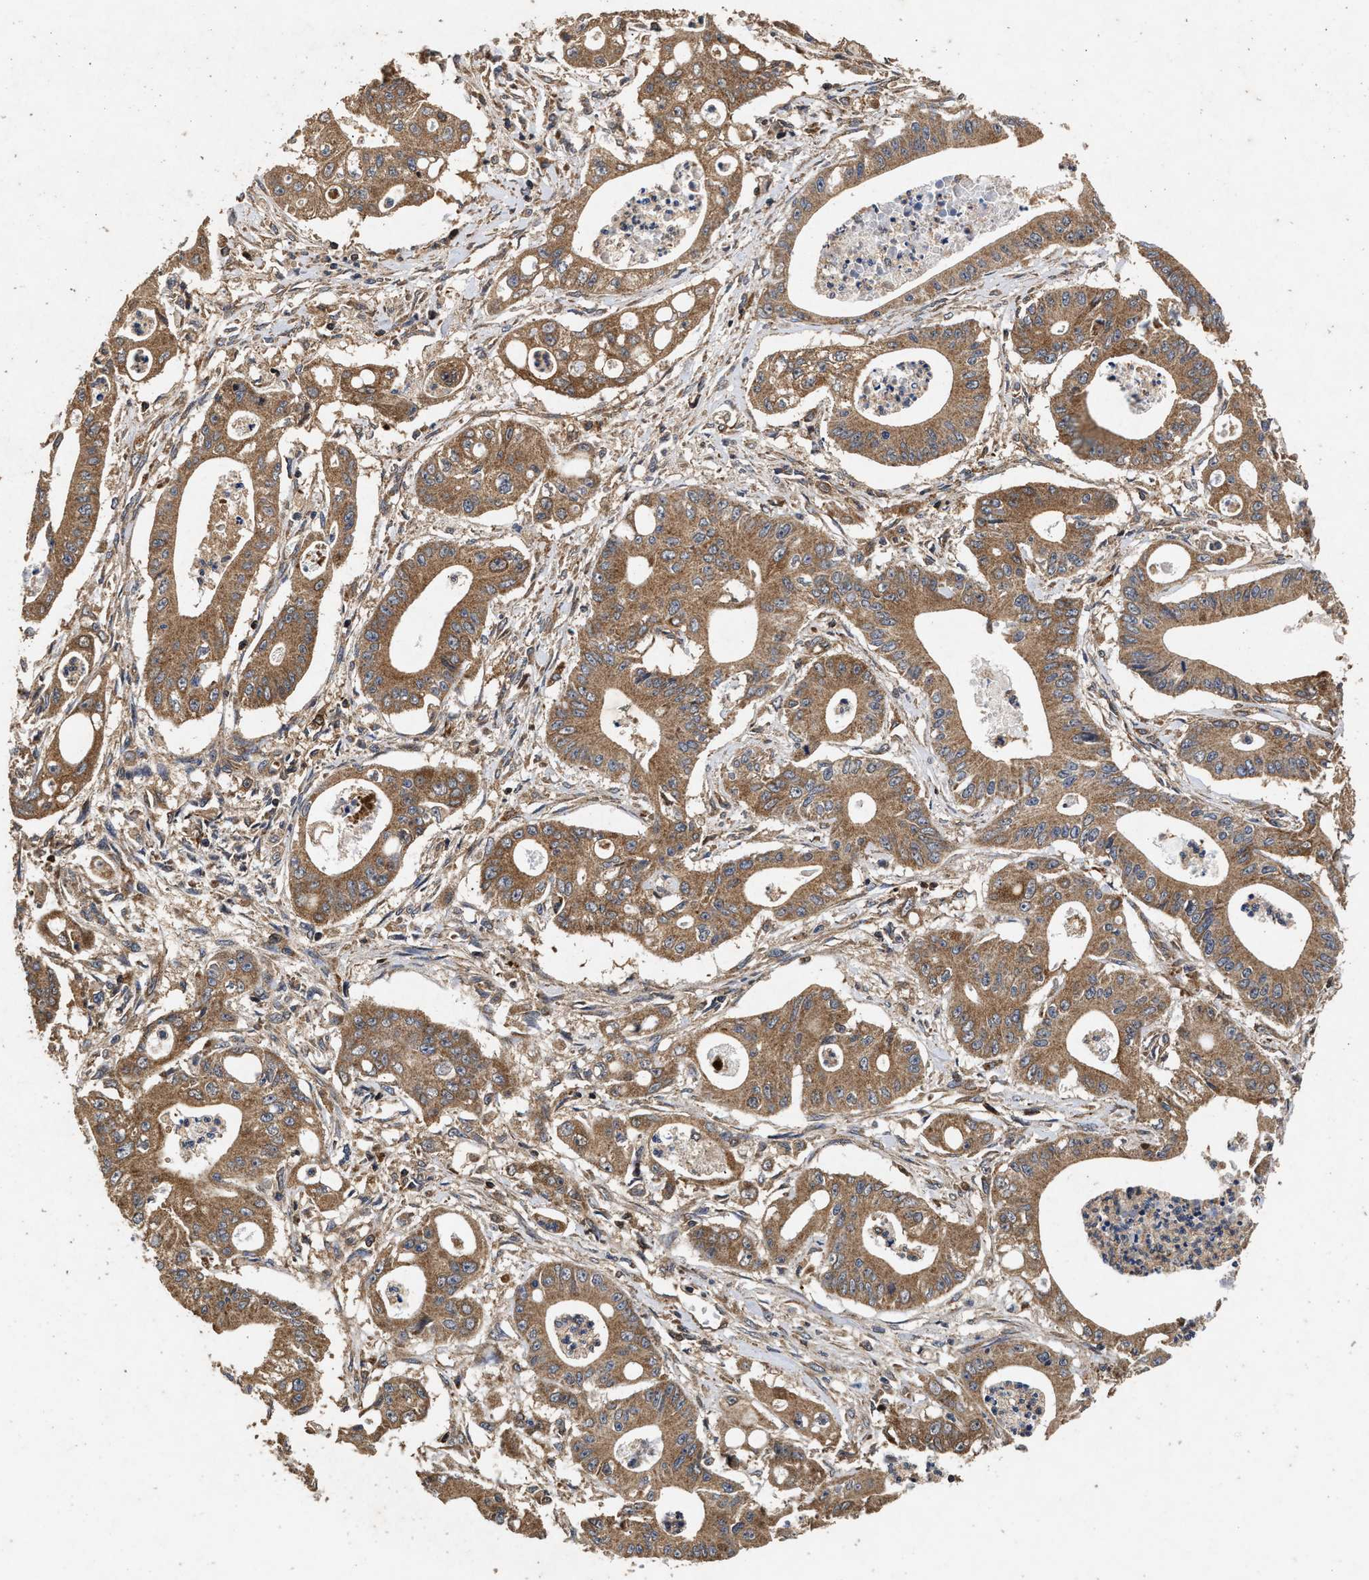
{"staining": {"intensity": "moderate", "quantity": ">75%", "location": "cytoplasmic/membranous"}, "tissue": "pancreatic cancer", "cell_type": "Tumor cells", "image_type": "cancer", "snomed": [{"axis": "morphology", "description": "Normal tissue, NOS"}, {"axis": "topography", "description": "Lymph node"}], "caption": "Protein expression by immunohistochemistry shows moderate cytoplasmic/membranous positivity in approximately >75% of tumor cells in pancreatic cancer.", "gene": "NFKB2", "patient": {"sex": "male", "age": 62}}